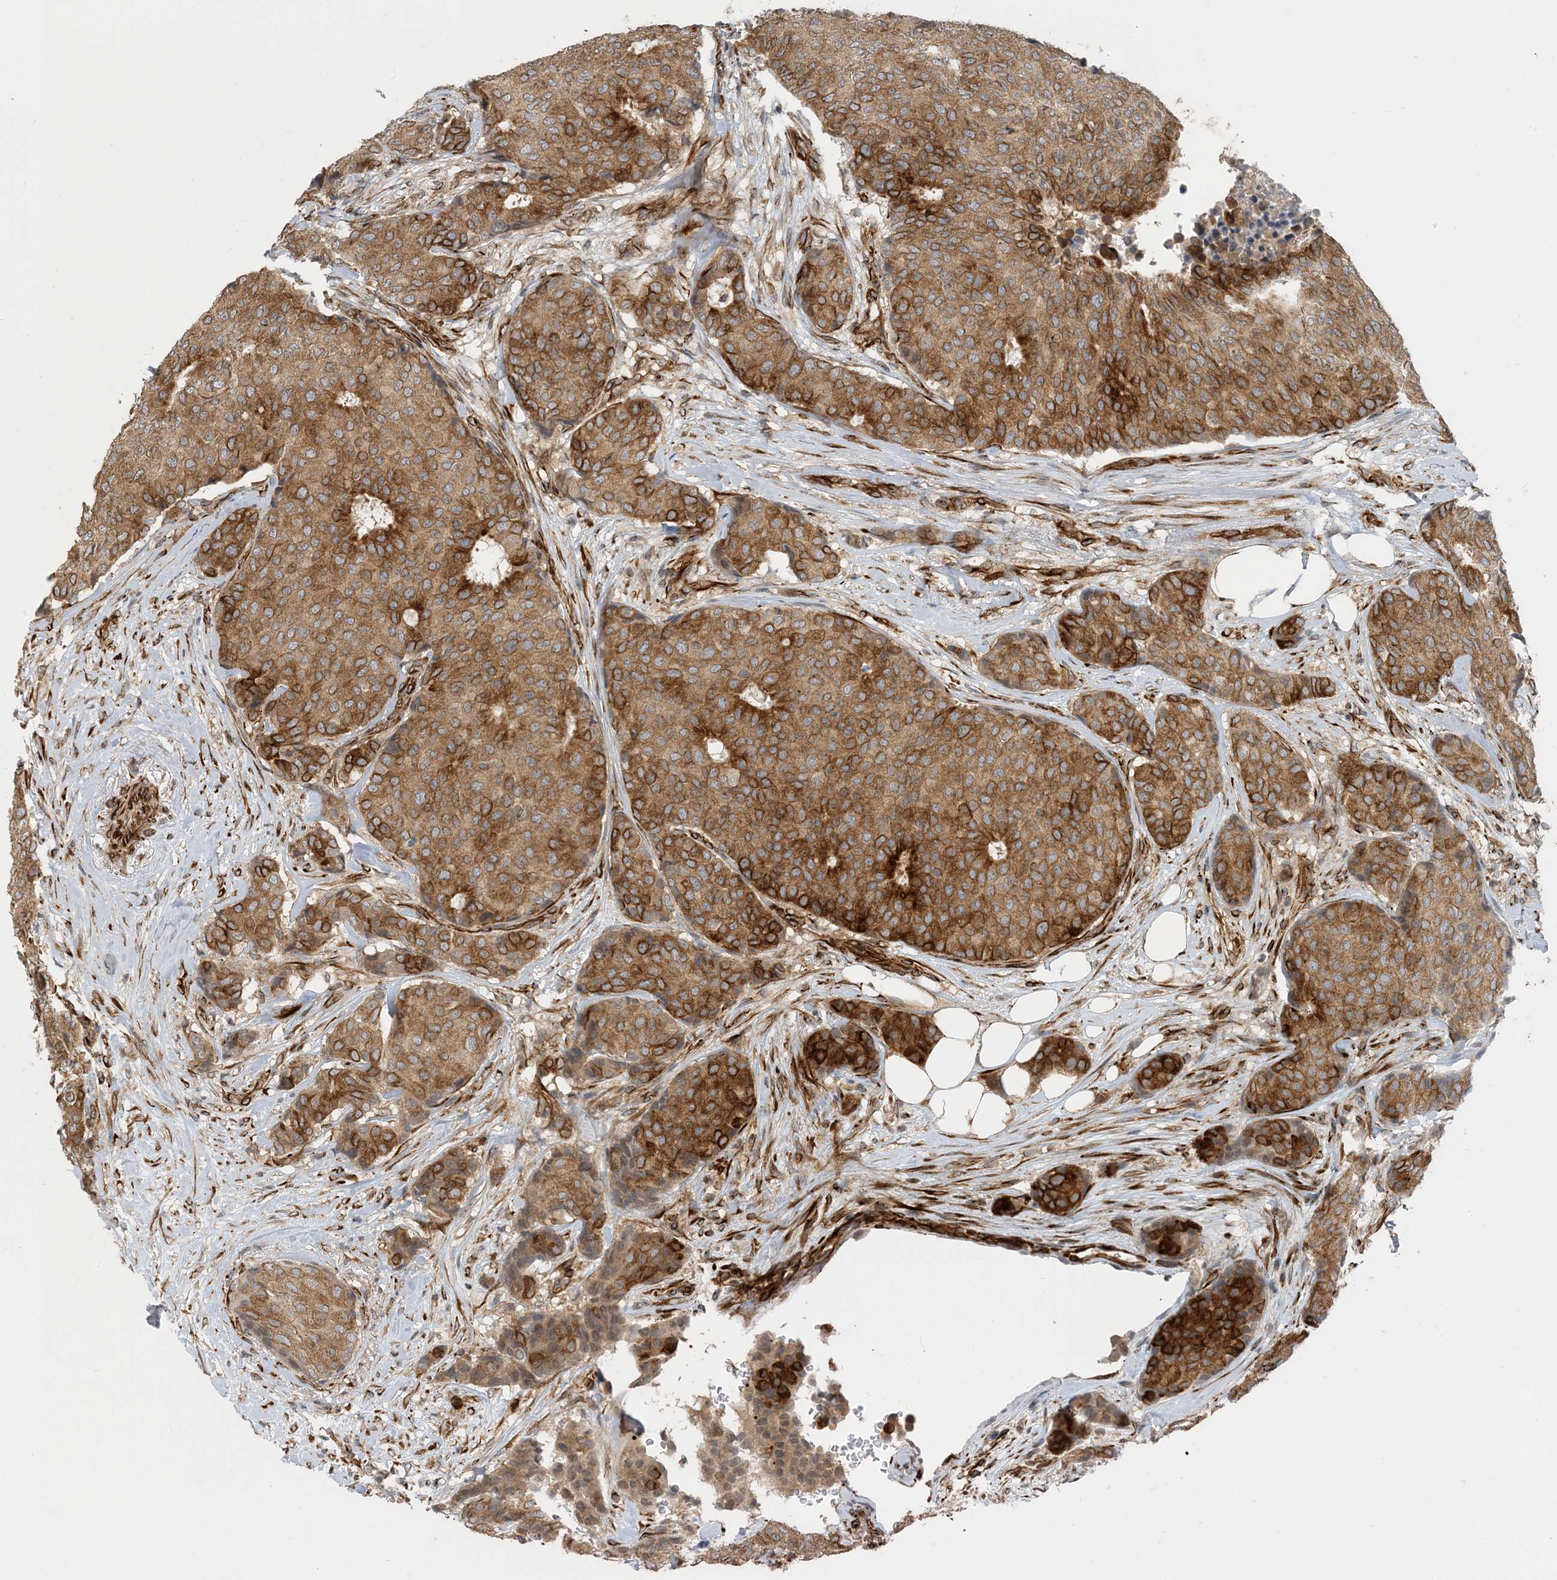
{"staining": {"intensity": "moderate", "quantity": ">75%", "location": "cytoplasmic/membranous"}, "tissue": "breast cancer", "cell_type": "Tumor cells", "image_type": "cancer", "snomed": [{"axis": "morphology", "description": "Duct carcinoma"}, {"axis": "topography", "description": "Breast"}], "caption": "Brown immunohistochemical staining in human breast intraductal carcinoma demonstrates moderate cytoplasmic/membranous staining in about >75% of tumor cells. (brown staining indicates protein expression, while blue staining denotes nuclei).", "gene": "ZBTB3", "patient": {"sex": "female", "age": 75}}